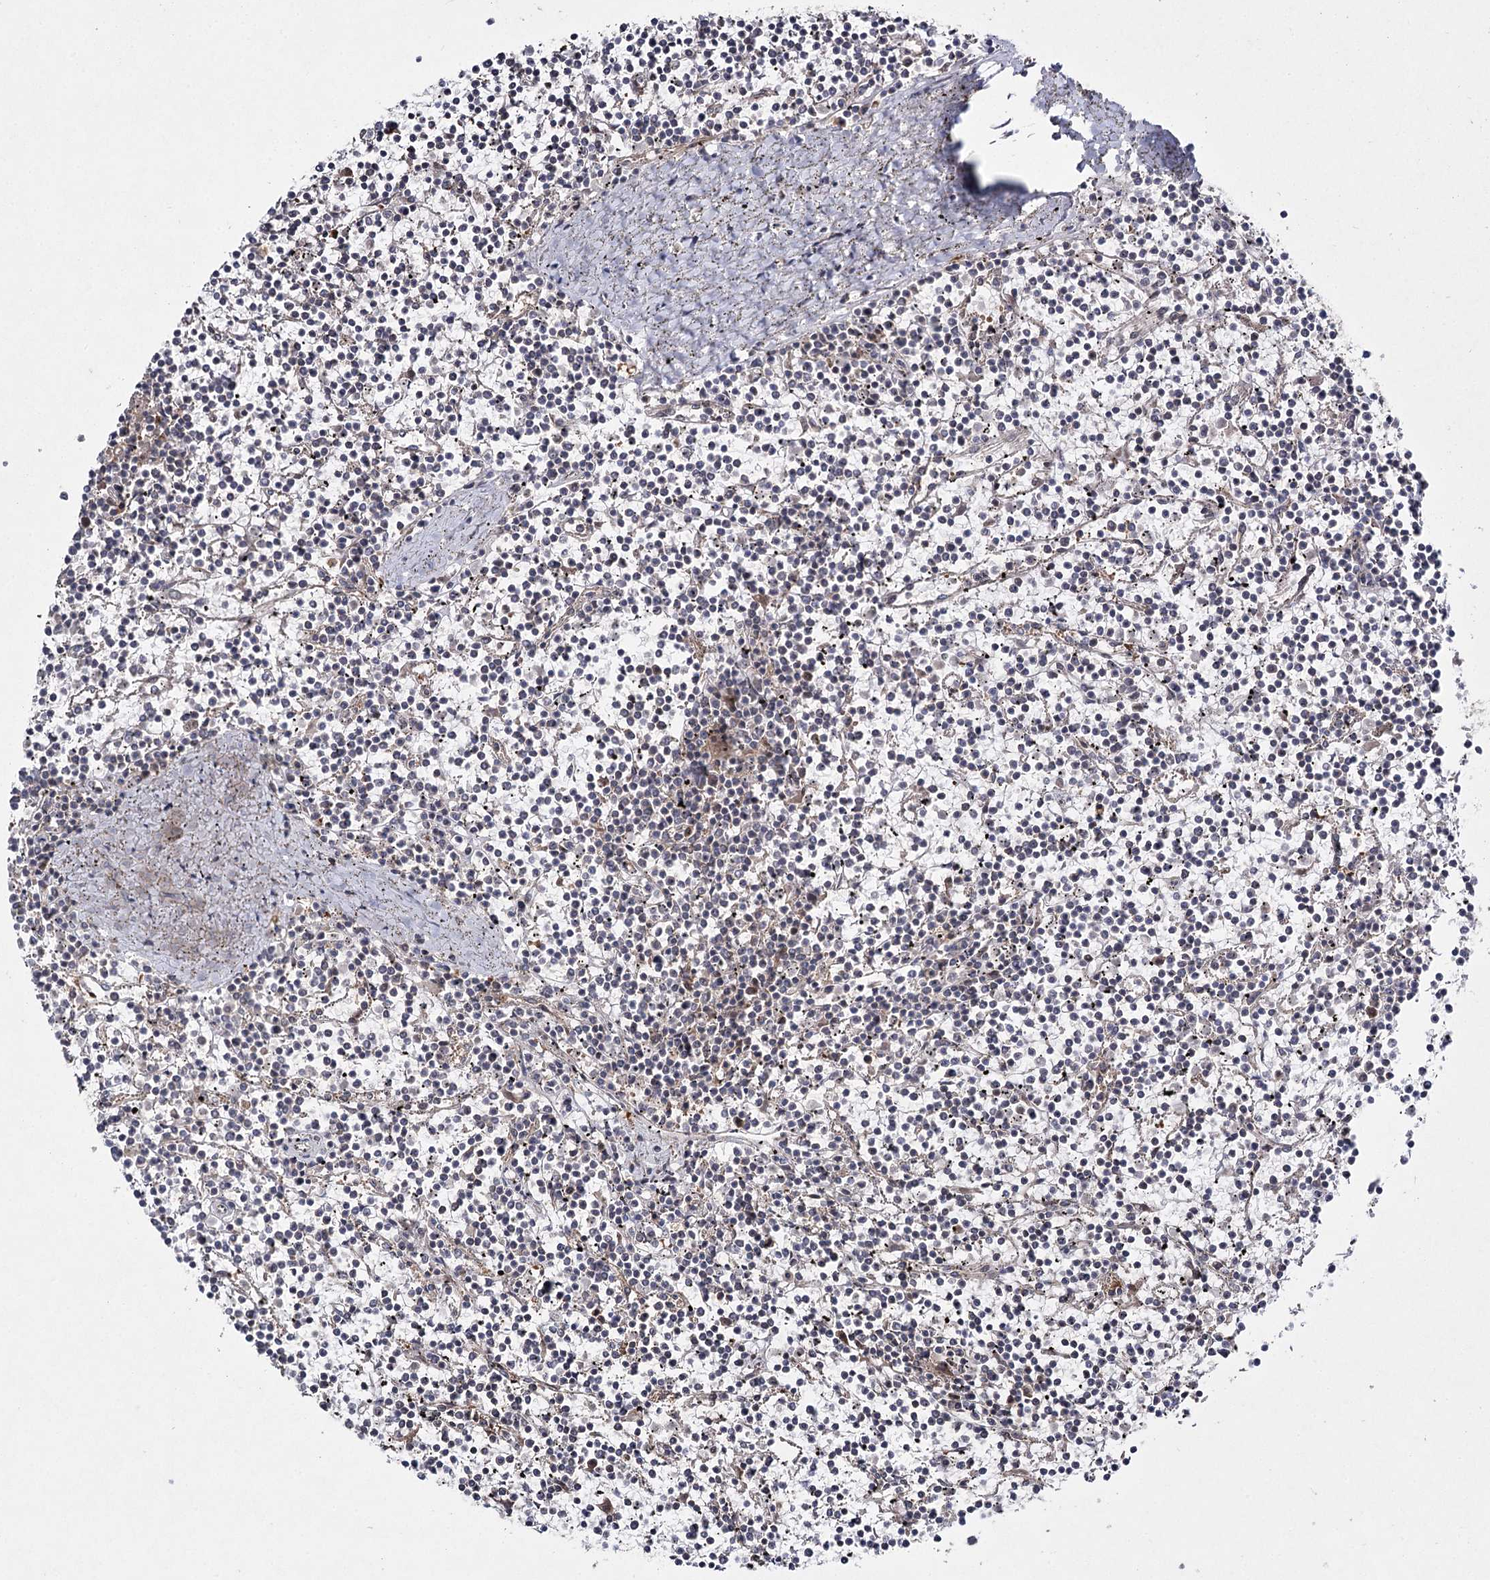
{"staining": {"intensity": "negative", "quantity": "none", "location": "none"}, "tissue": "lymphoma", "cell_type": "Tumor cells", "image_type": "cancer", "snomed": [{"axis": "morphology", "description": "Malignant lymphoma, non-Hodgkin's type, Low grade"}, {"axis": "topography", "description": "Spleen"}], "caption": "Immunohistochemistry histopathology image of lymphoma stained for a protein (brown), which exhibits no expression in tumor cells.", "gene": "WDR44", "patient": {"sex": "female", "age": 19}}